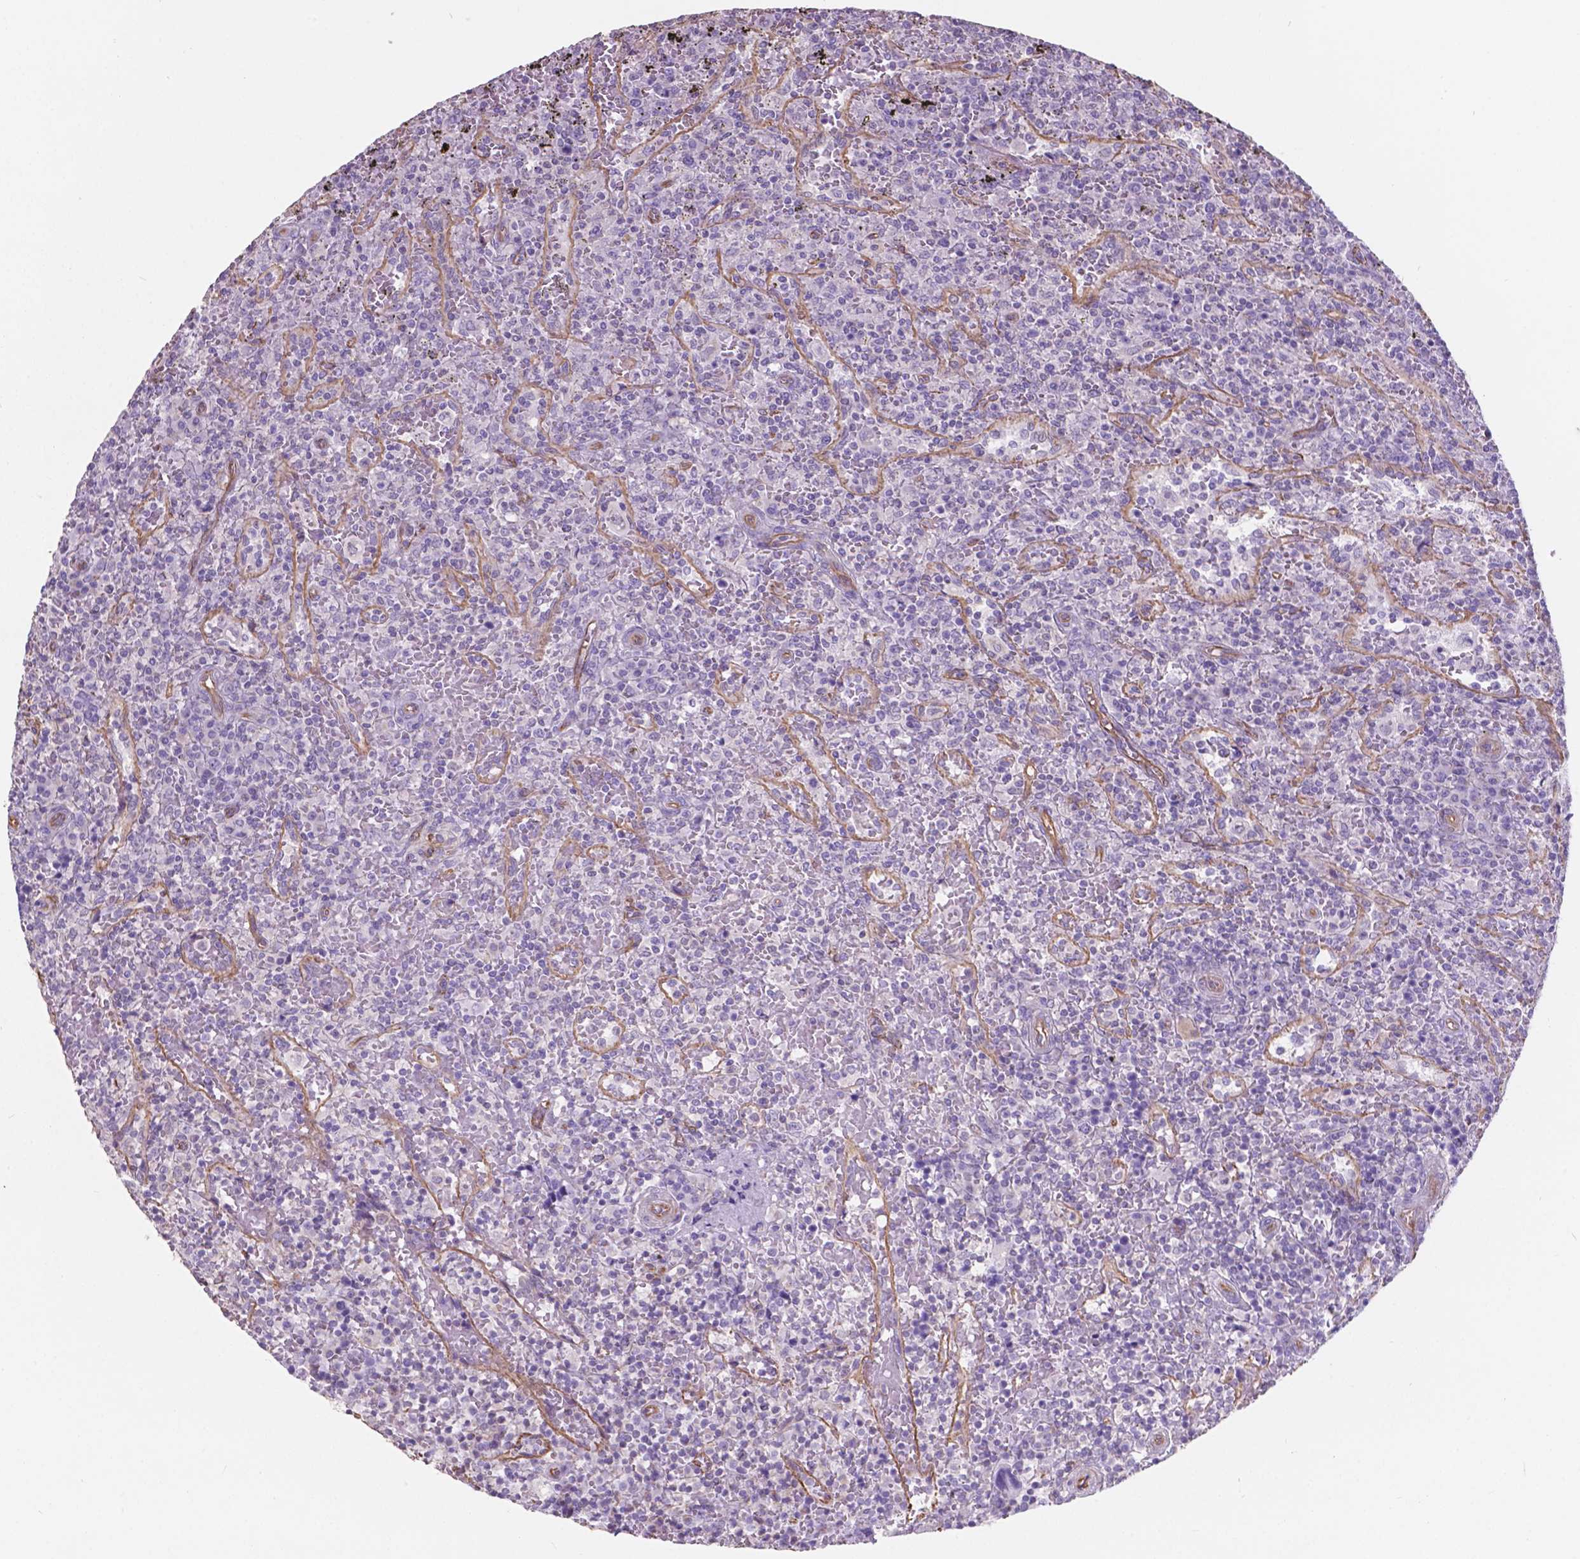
{"staining": {"intensity": "negative", "quantity": "none", "location": "none"}, "tissue": "lymphoma", "cell_type": "Tumor cells", "image_type": "cancer", "snomed": [{"axis": "morphology", "description": "Malignant lymphoma, non-Hodgkin's type, Low grade"}, {"axis": "topography", "description": "Spleen"}], "caption": "There is no significant positivity in tumor cells of low-grade malignant lymphoma, non-Hodgkin's type.", "gene": "AMOT", "patient": {"sex": "male", "age": 62}}